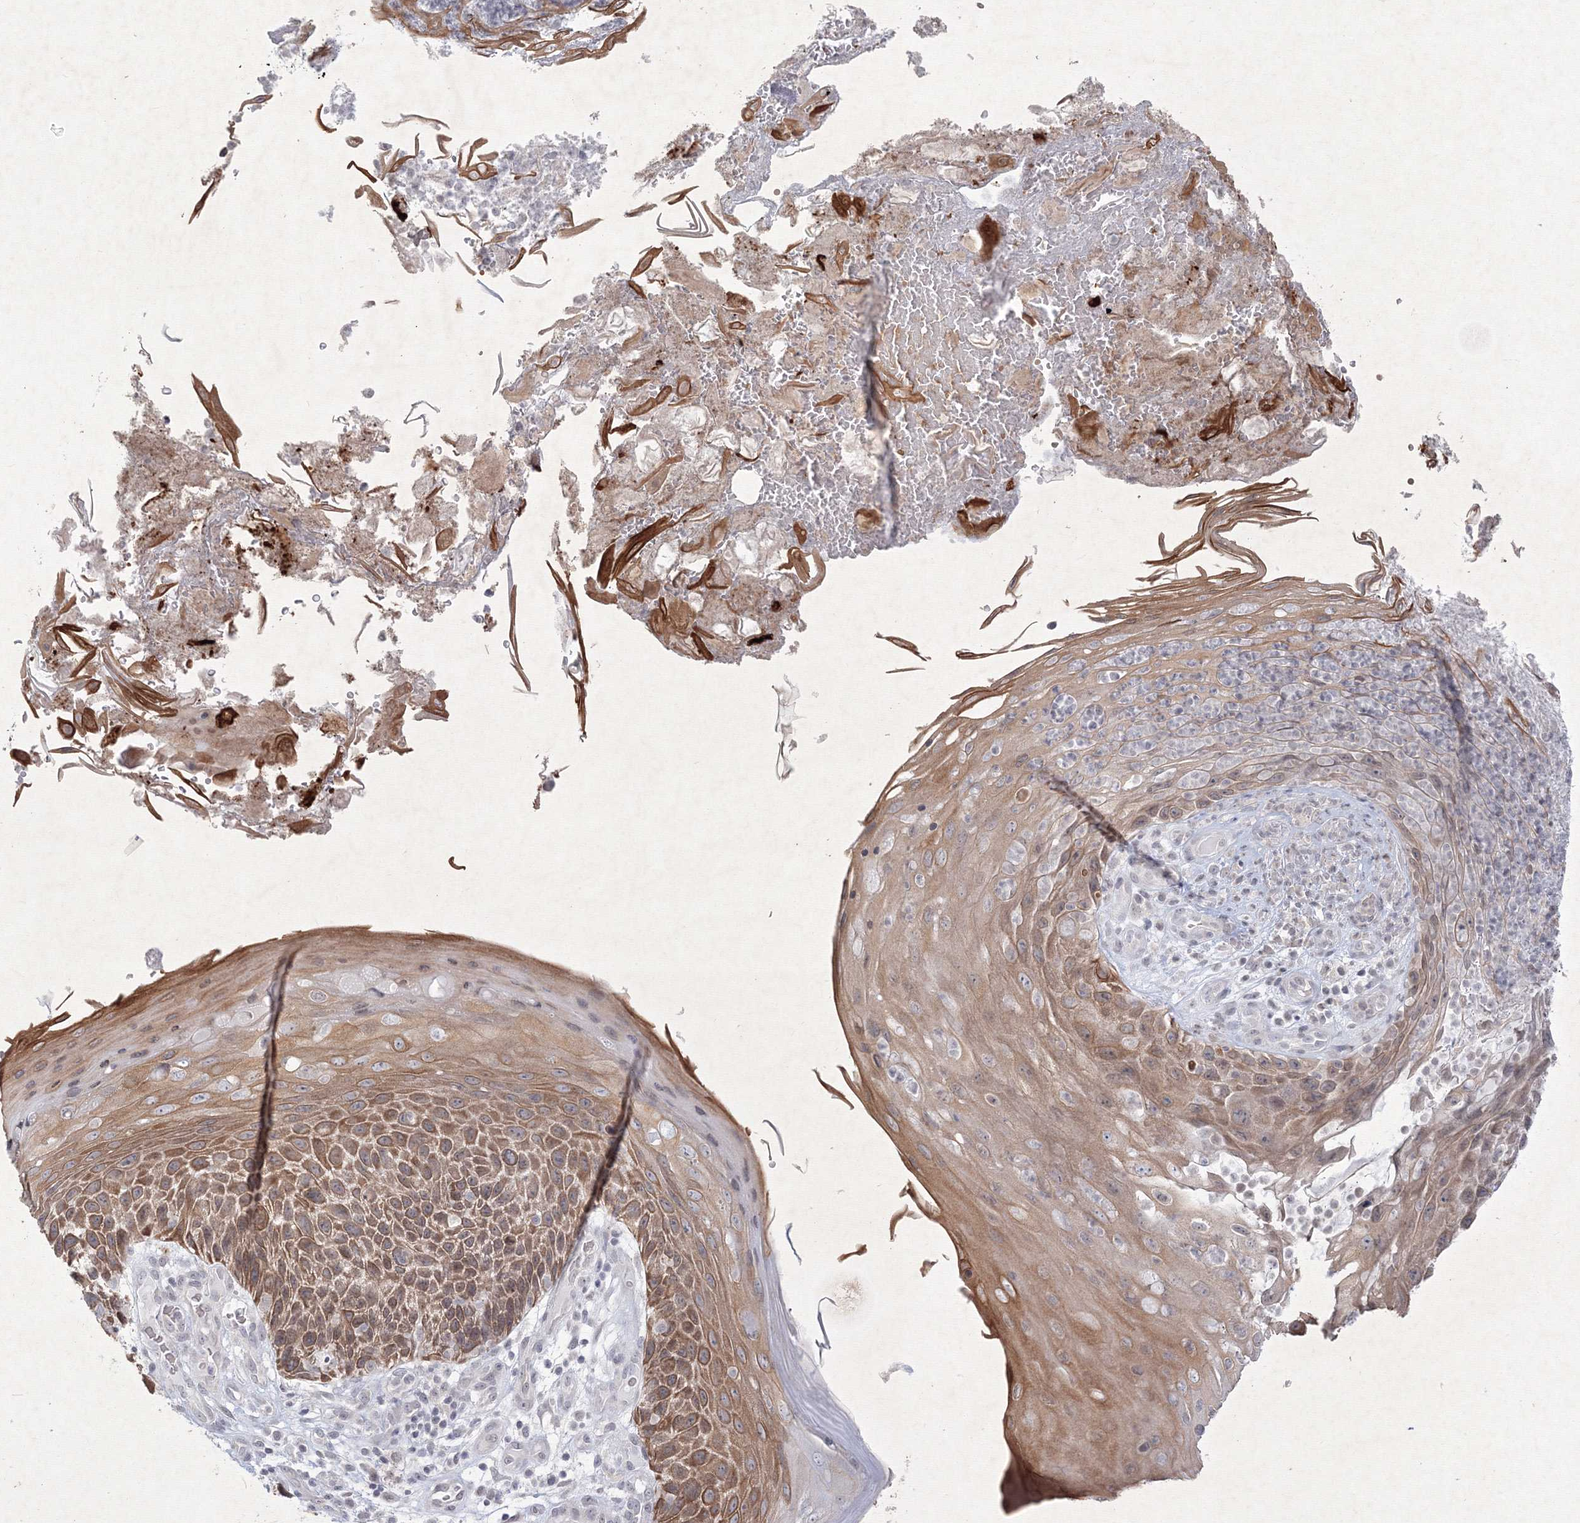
{"staining": {"intensity": "strong", "quantity": ">75%", "location": "cytoplasmic/membranous"}, "tissue": "skin cancer", "cell_type": "Tumor cells", "image_type": "cancer", "snomed": [{"axis": "morphology", "description": "Squamous cell carcinoma, NOS"}, {"axis": "topography", "description": "Skin"}], "caption": "Human skin cancer stained for a protein (brown) shows strong cytoplasmic/membranous positive positivity in approximately >75% of tumor cells.", "gene": "NXPE3", "patient": {"sex": "female", "age": 88}}